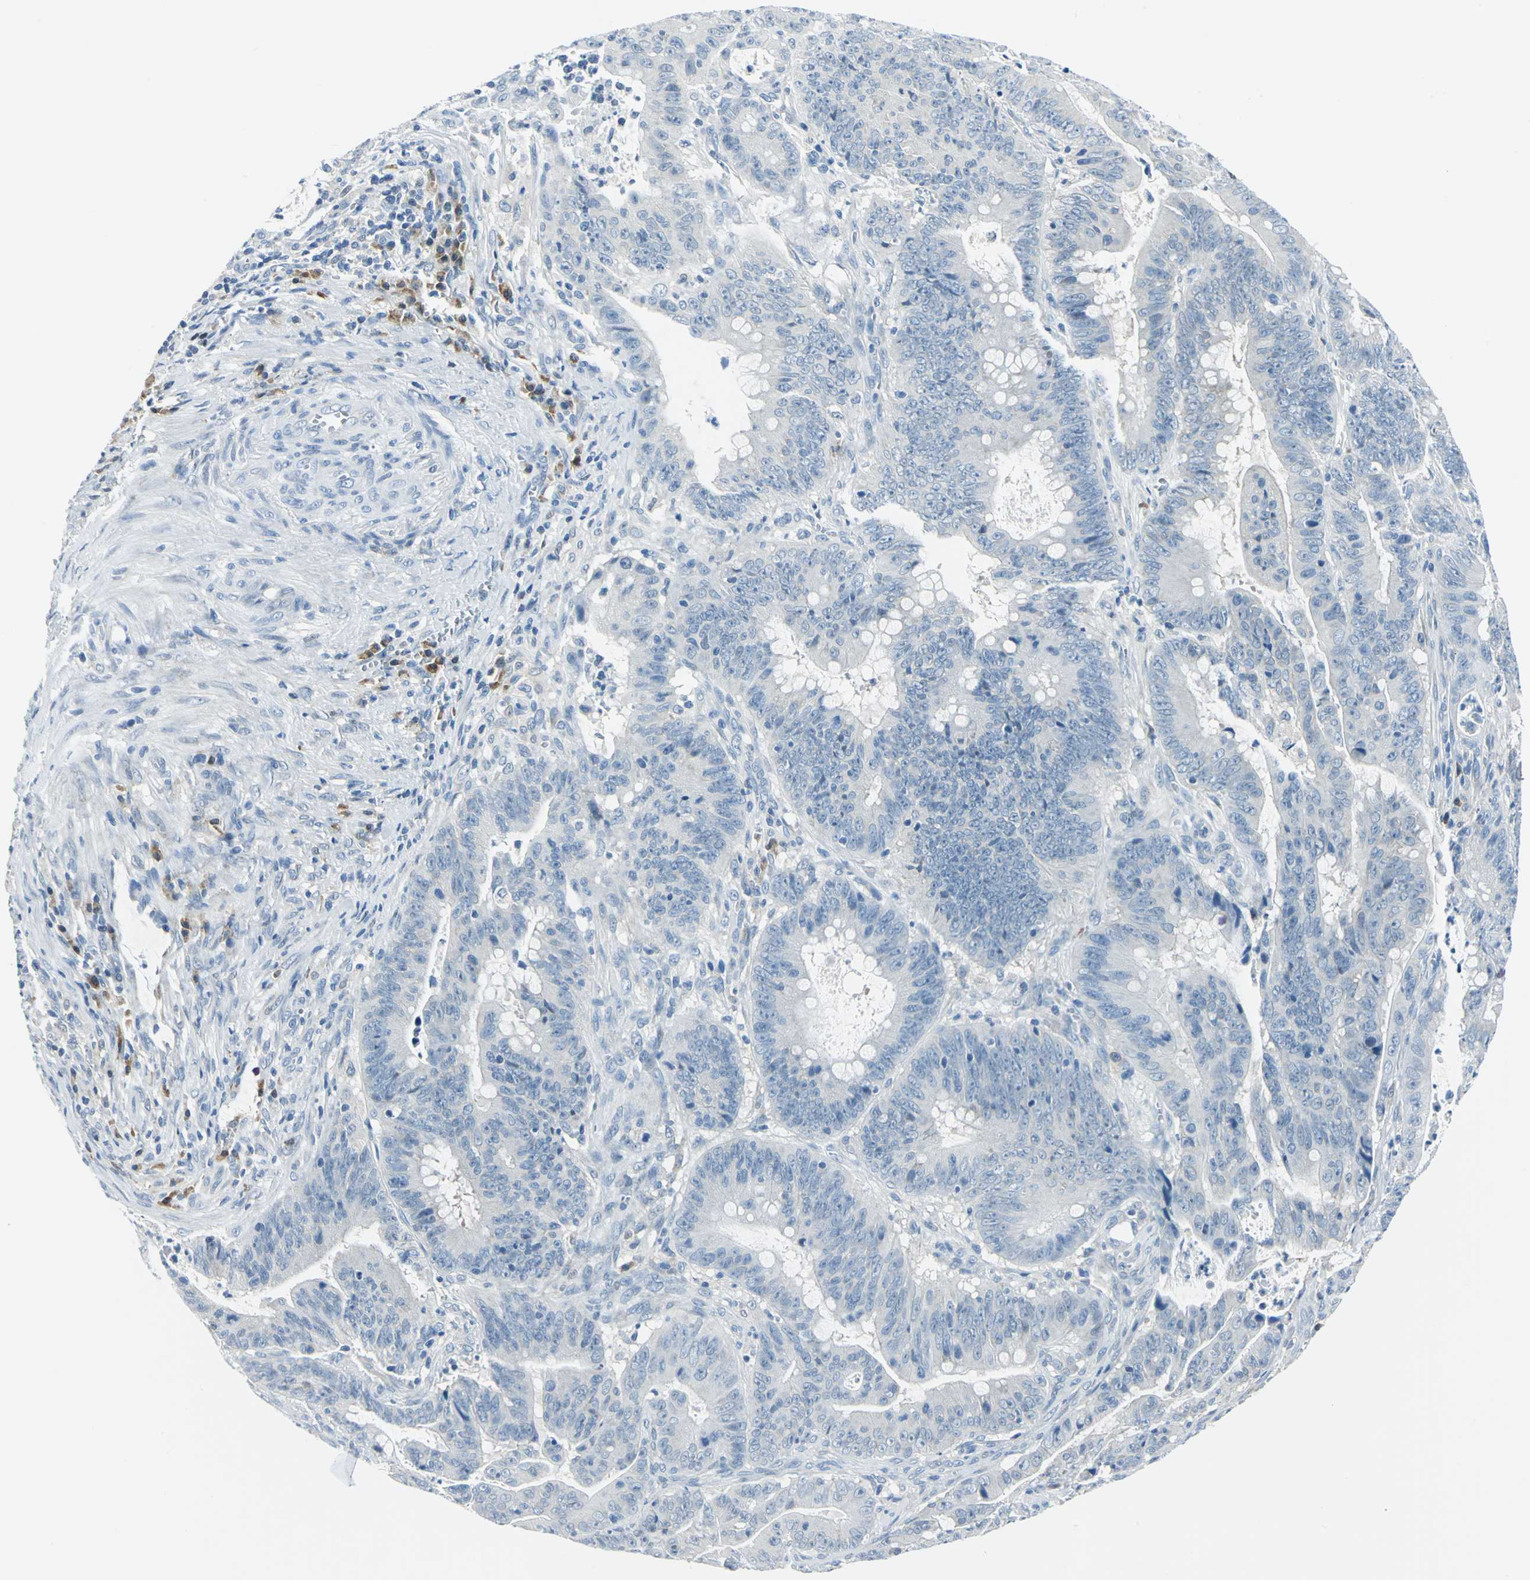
{"staining": {"intensity": "negative", "quantity": "none", "location": "none"}, "tissue": "colorectal cancer", "cell_type": "Tumor cells", "image_type": "cancer", "snomed": [{"axis": "morphology", "description": "Adenocarcinoma, NOS"}, {"axis": "topography", "description": "Colon"}], "caption": "Protein analysis of colorectal adenocarcinoma reveals no significant positivity in tumor cells. (IHC, brightfield microscopy, high magnification).", "gene": "AKR1A1", "patient": {"sex": "male", "age": 45}}